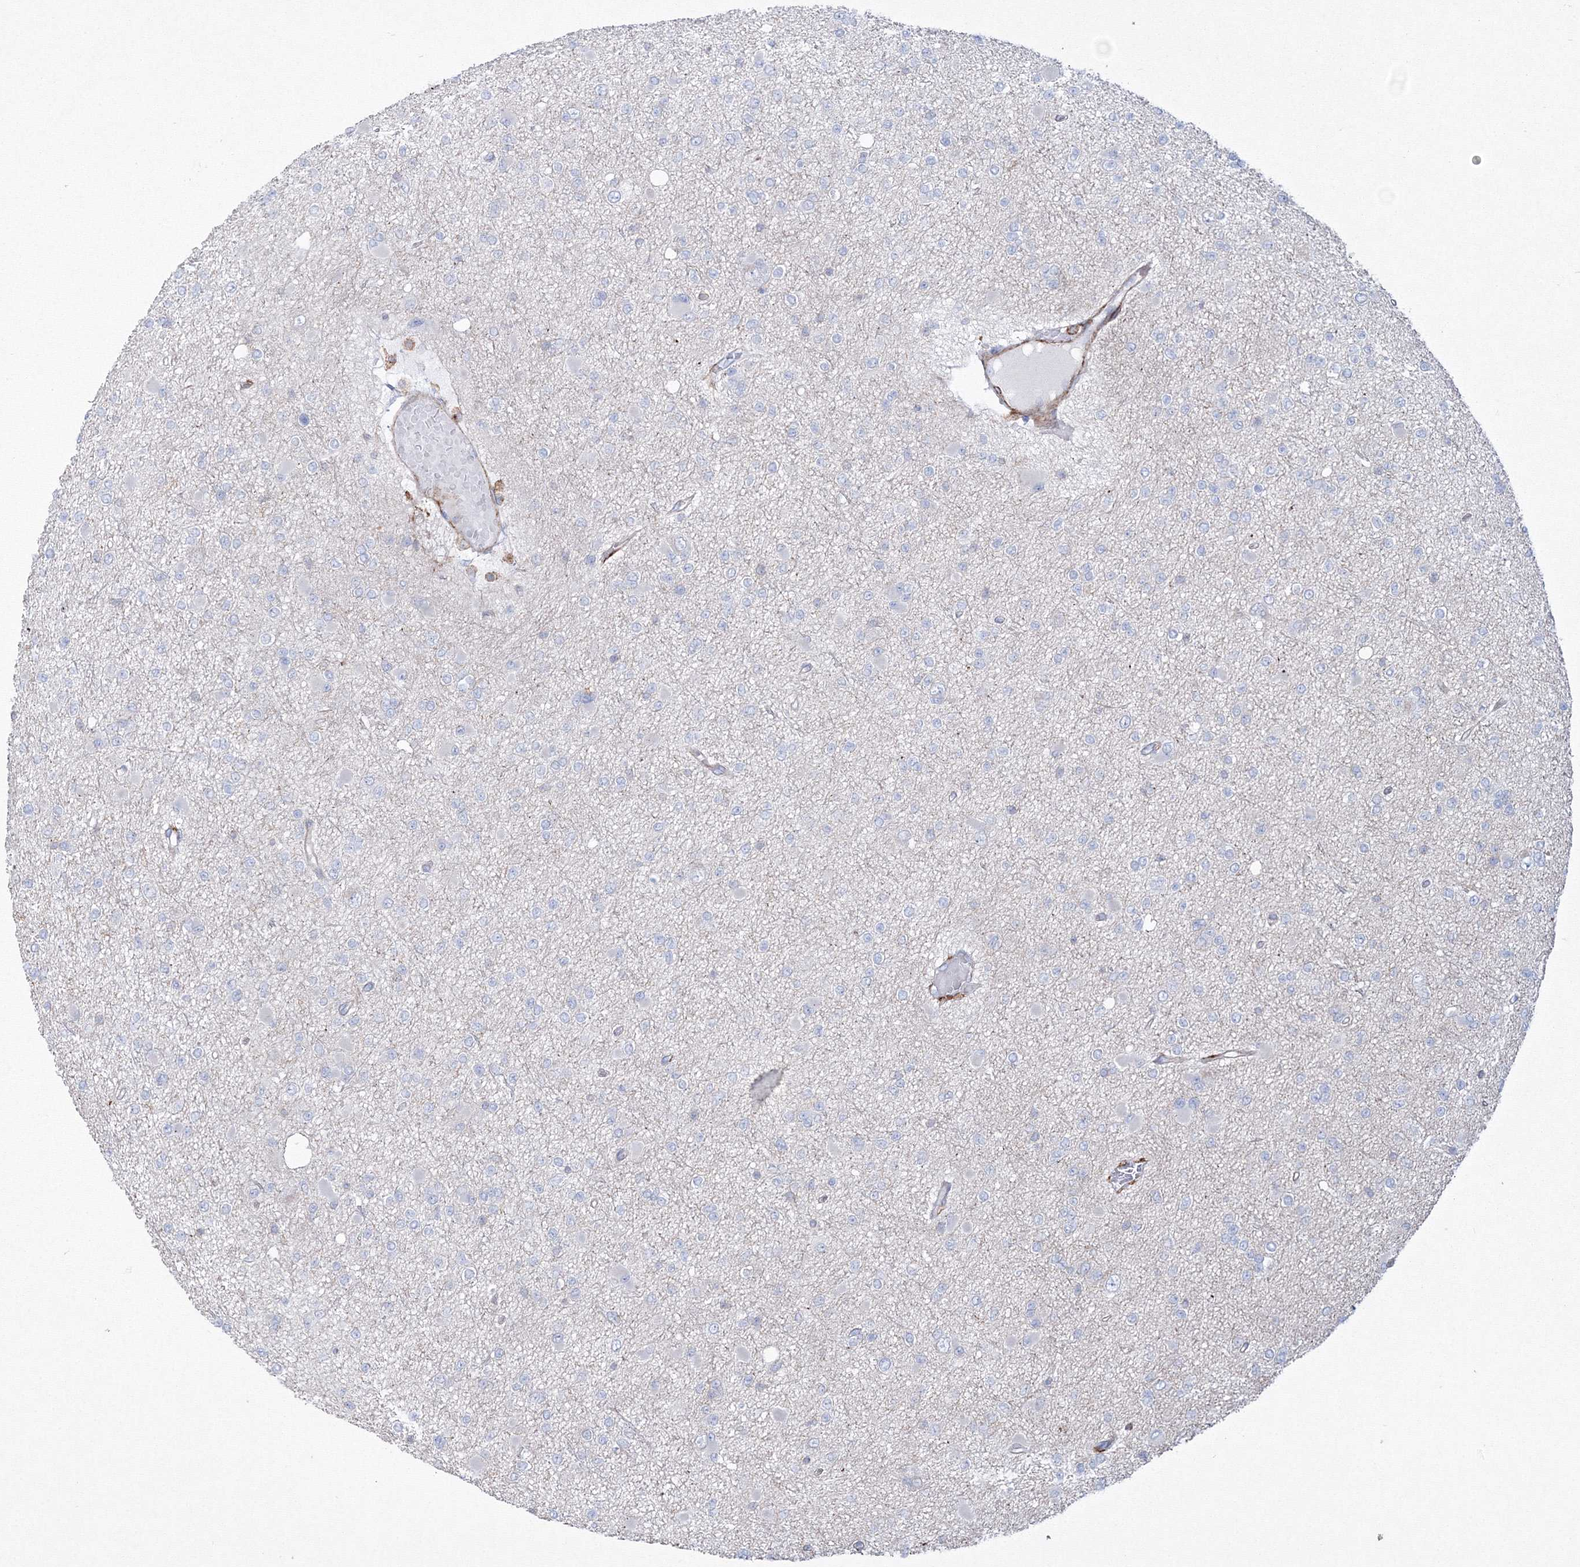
{"staining": {"intensity": "negative", "quantity": "none", "location": "none"}, "tissue": "glioma", "cell_type": "Tumor cells", "image_type": "cancer", "snomed": [{"axis": "morphology", "description": "Glioma, malignant, Low grade"}, {"axis": "topography", "description": "Brain"}], "caption": "Malignant low-grade glioma was stained to show a protein in brown. There is no significant expression in tumor cells.", "gene": "GPR82", "patient": {"sex": "female", "age": 22}}